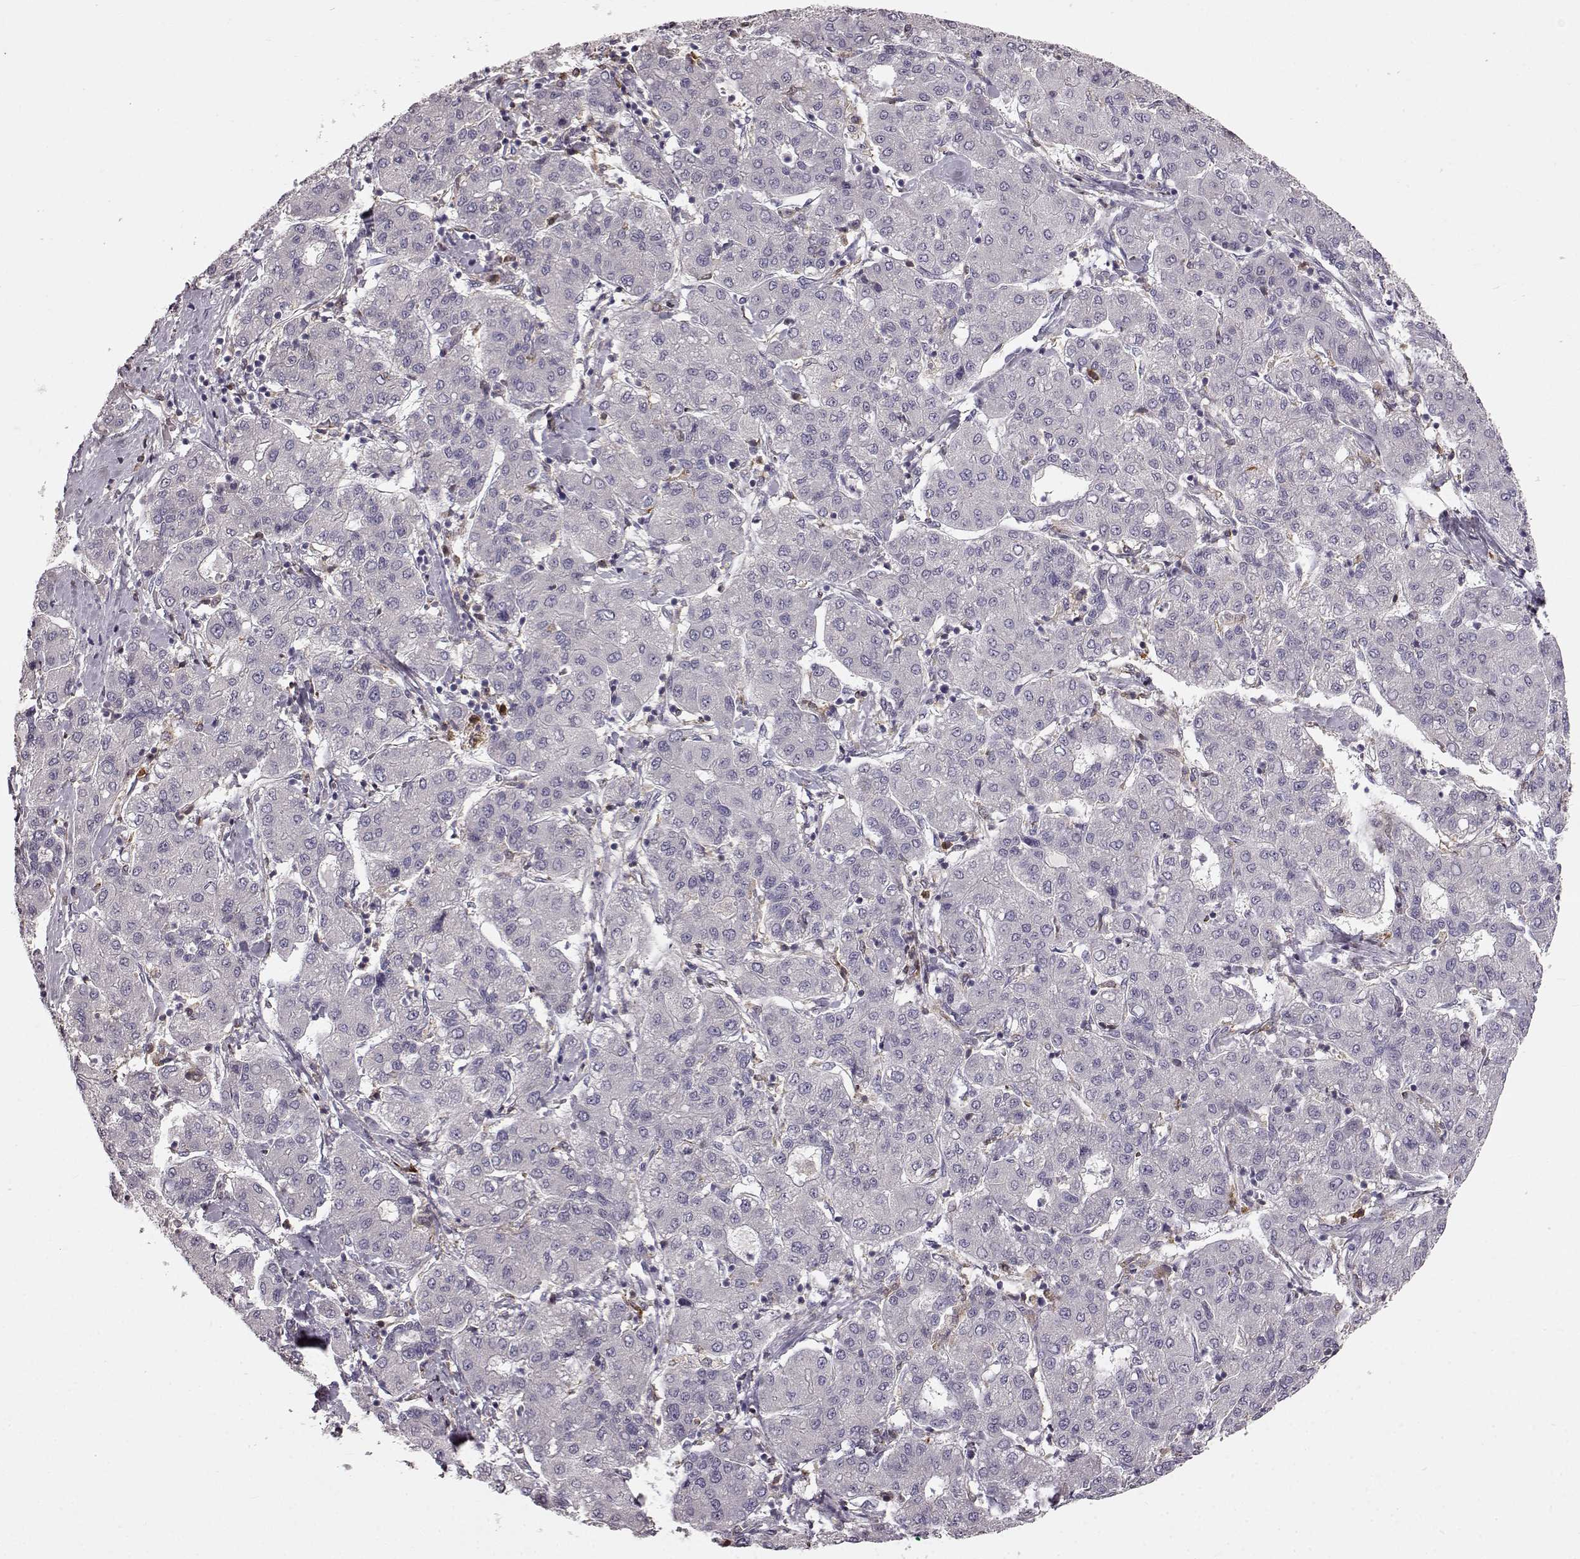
{"staining": {"intensity": "negative", "quantity": "none", "location": "none"}, "tissue": "liver cancer", "cell_type": "Tumor cells", "image_type": "cancer", "snomed": [{"axis": "morphology", "description": "Carcinoma, Hepatocellular, NOS"}, {"axis": "topography", "description": "Liver"}], "caption": "Immunohistochemistry photomicrograph of human liver hepatocellular carcinoma stained for a protein (brown), which reveals no expression in tumor cells. (Brightfield microscopy of DAB IHC at high magnification).", "gene": "SPAG17", "patient": {"sex": "male", "age": 65}}